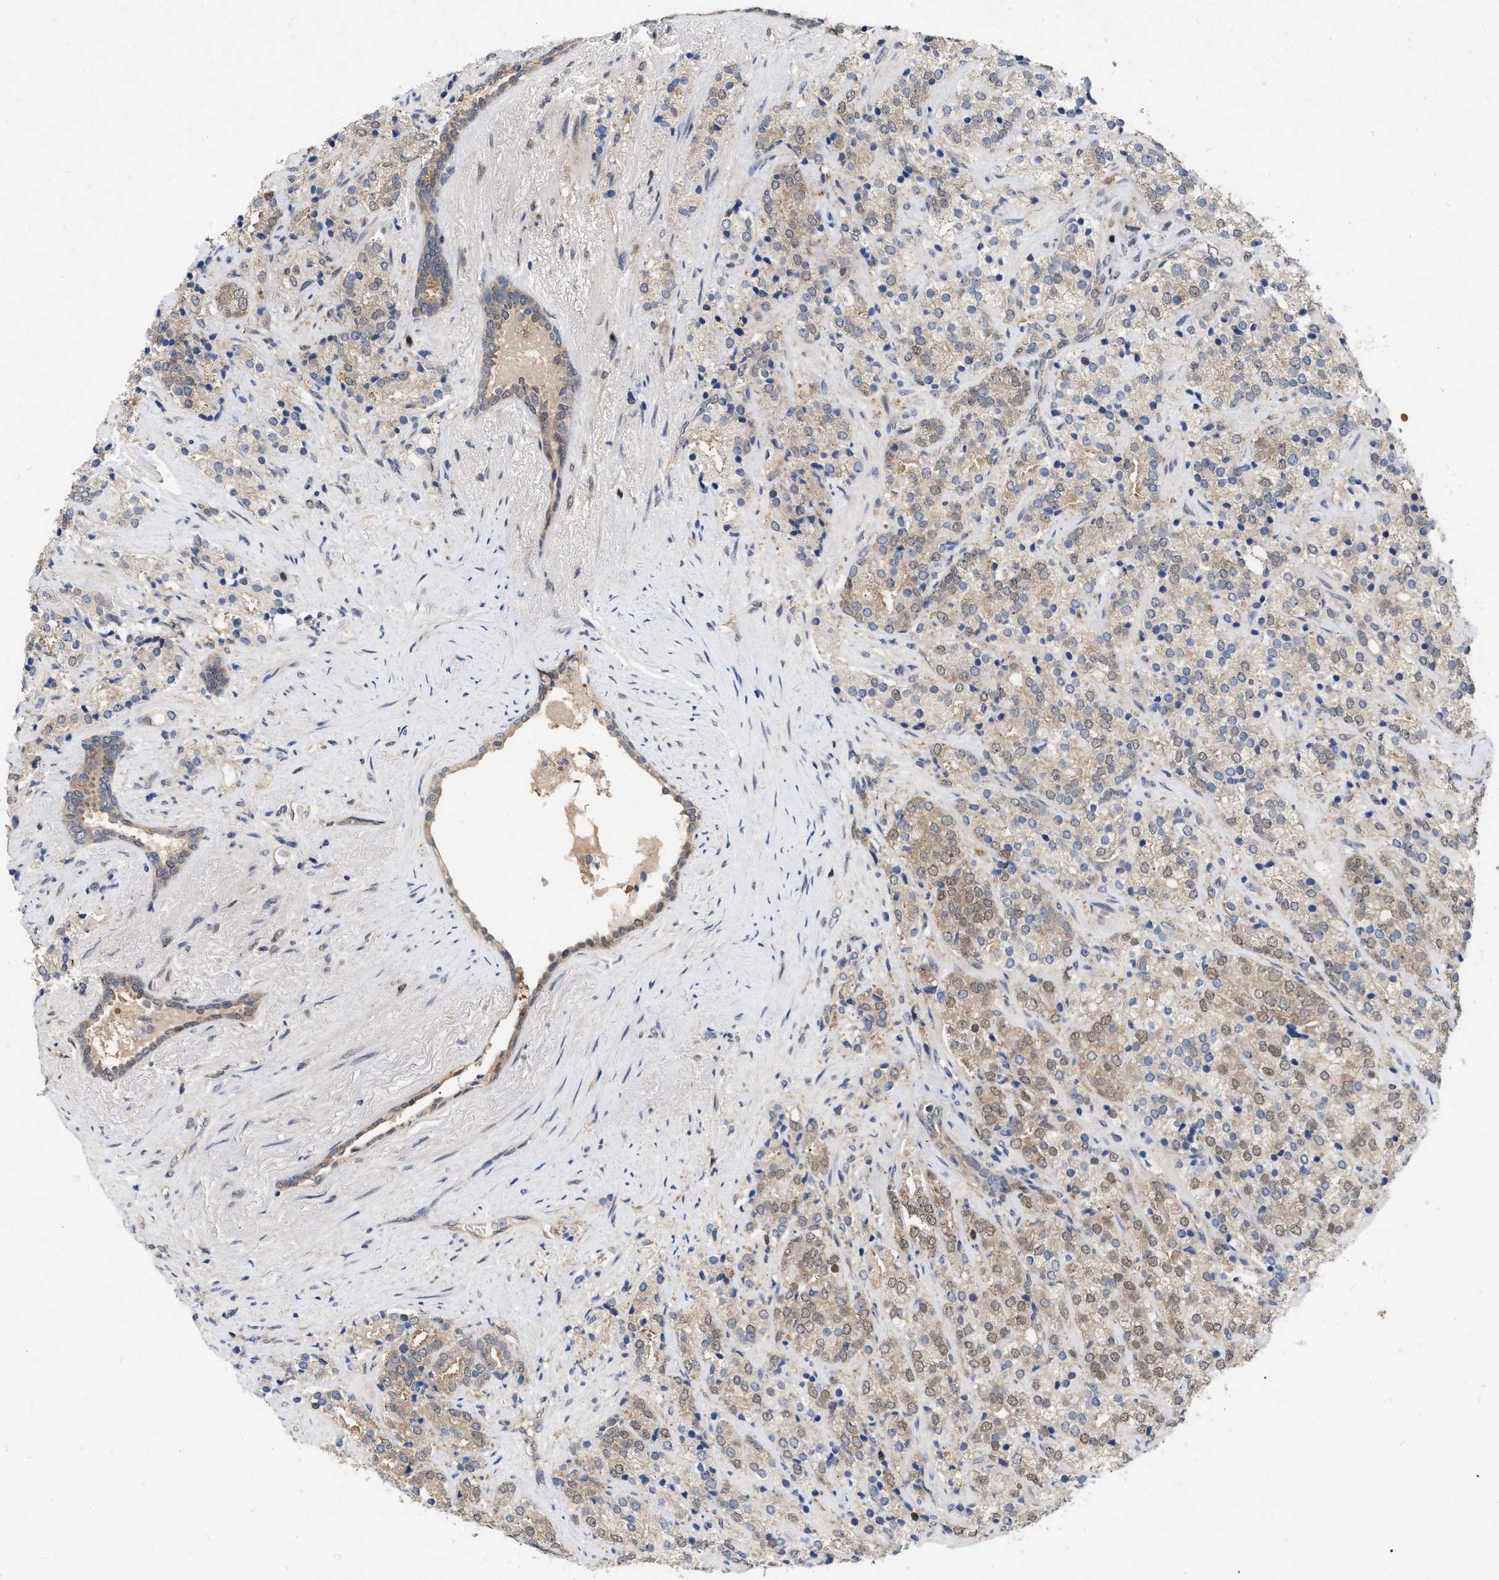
{"staining": {"intensity": "weak", "quantity": ">75%", "location": "cytoplasmic/membranous"}, "tissue": "prostate cancer", "cell_type": "Tumor cells", "image_type": "cancer", "snomed": [{"axis": "morphology", "description": "Adenocarcinoma, High grade"}, {"axis": "topography", "description": "Prostate"}], "caption": "Prostate high-grade adenocarcinoma stained for a protein reveals weak cytoplasmic/membranous positivity in tumor cells.", "gene": "MDM4", "patient": {"sex": "male", "age": 71}}